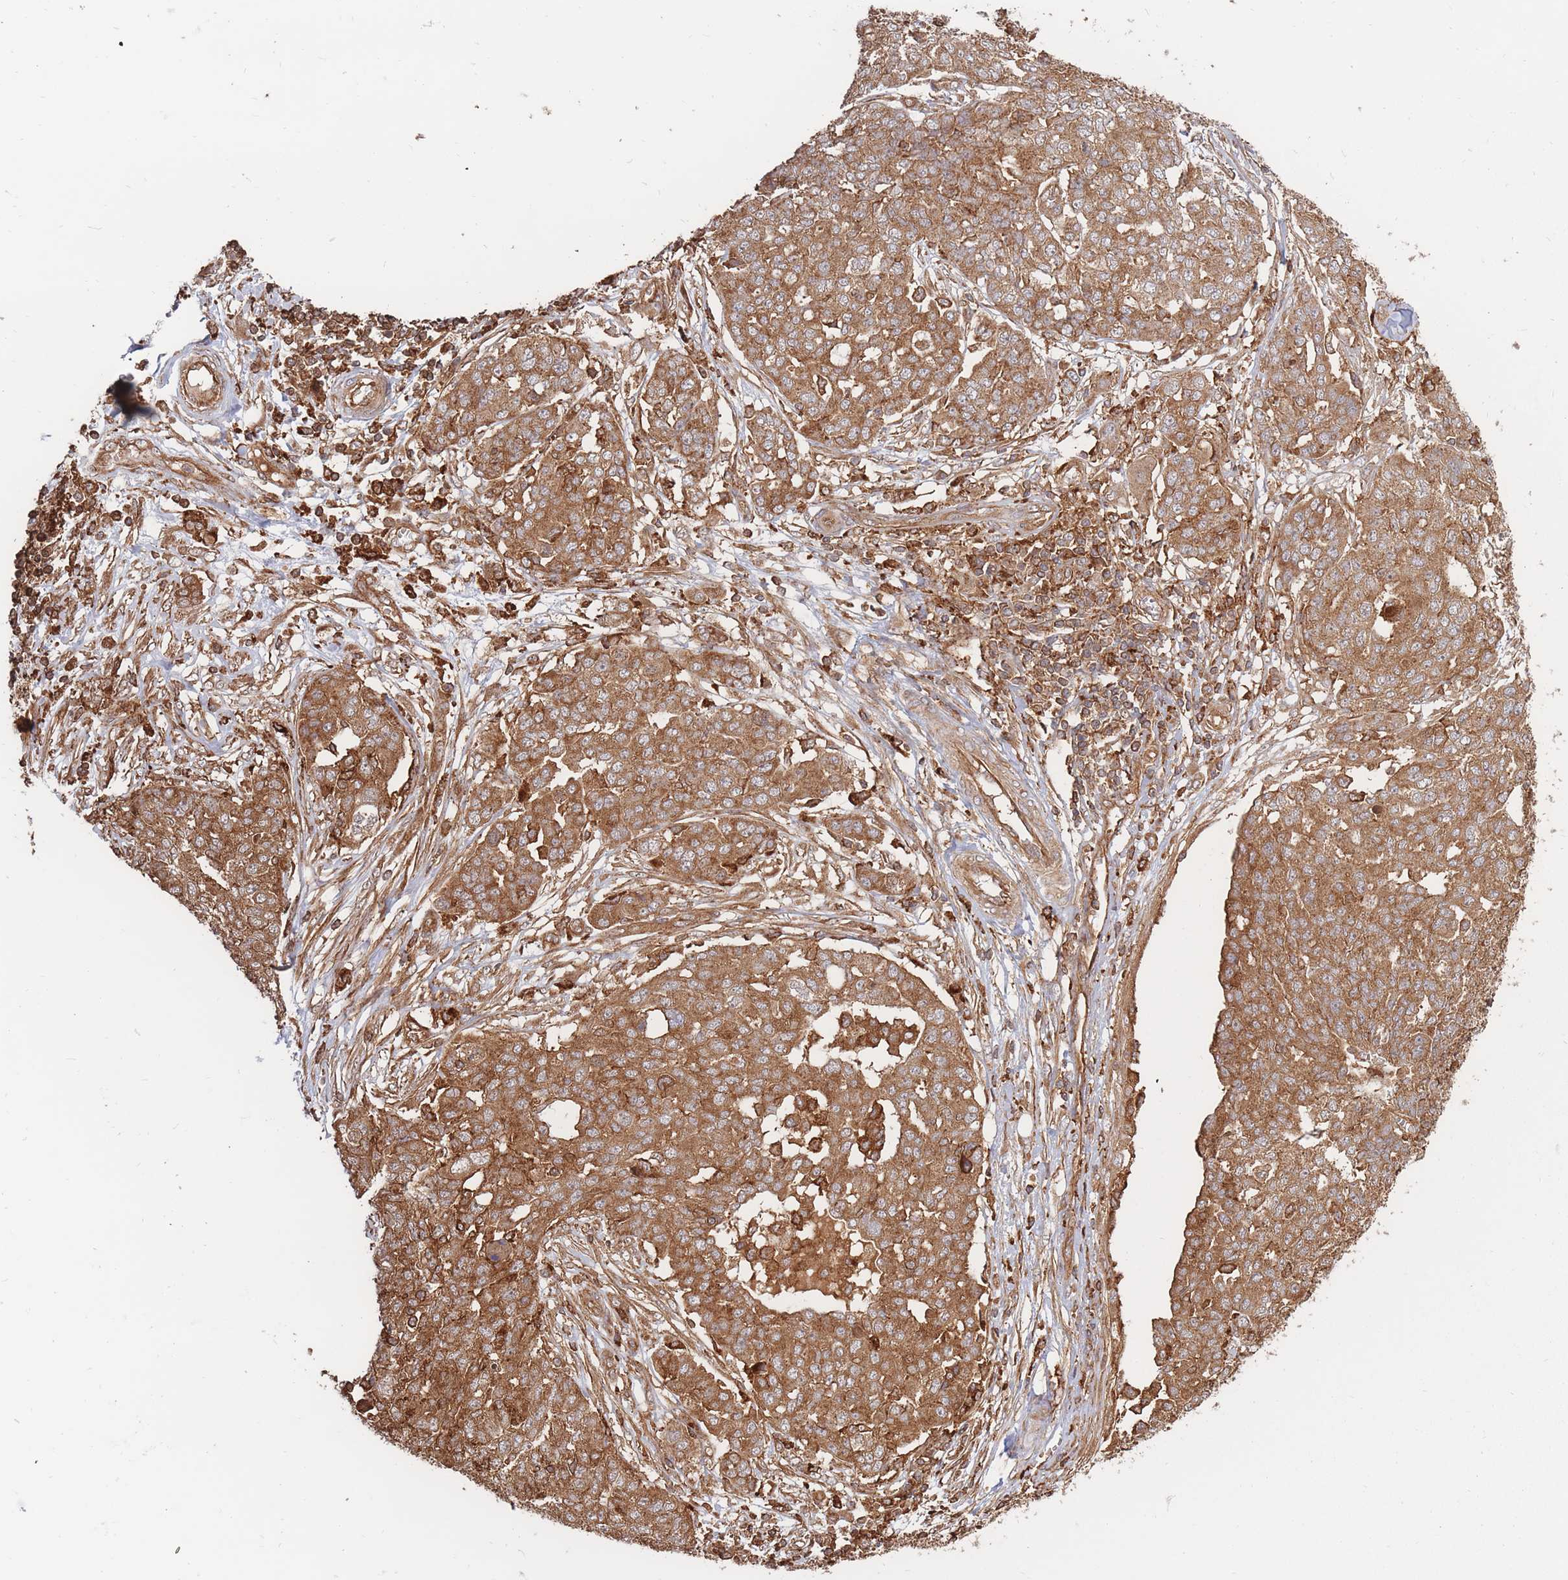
{"staining": {"intensity": "moderate", "quantity": ">75%", "location": "cytoplasmic/membranous"}, "tissue": "ovarian cancer", "cell_type": "Tumor cells", "image_type": "cancer", "snomed": [{"axis": "morphology", "description": "Cystadenocarcinoma, serous, NOS"}, {"axis": "topography", "description": "Soft tissue"}, {"axis": "topography", "description": "Ovary"}], "caption": "Ovarian cancer (serous cystadenocarcinoma) was stained to show a protein in brown. There is medium levels of moderate cytoplasmic/membranous expression in about >75% of tumor cells. (Stains: DAB (3,3'-diaminobenzidine) in brown, nuclei in blue, Microscopy: brightfield microscopy at high magnification).", "gene": "RASSF2", "patient": {"sex": "female", "age": 57}}